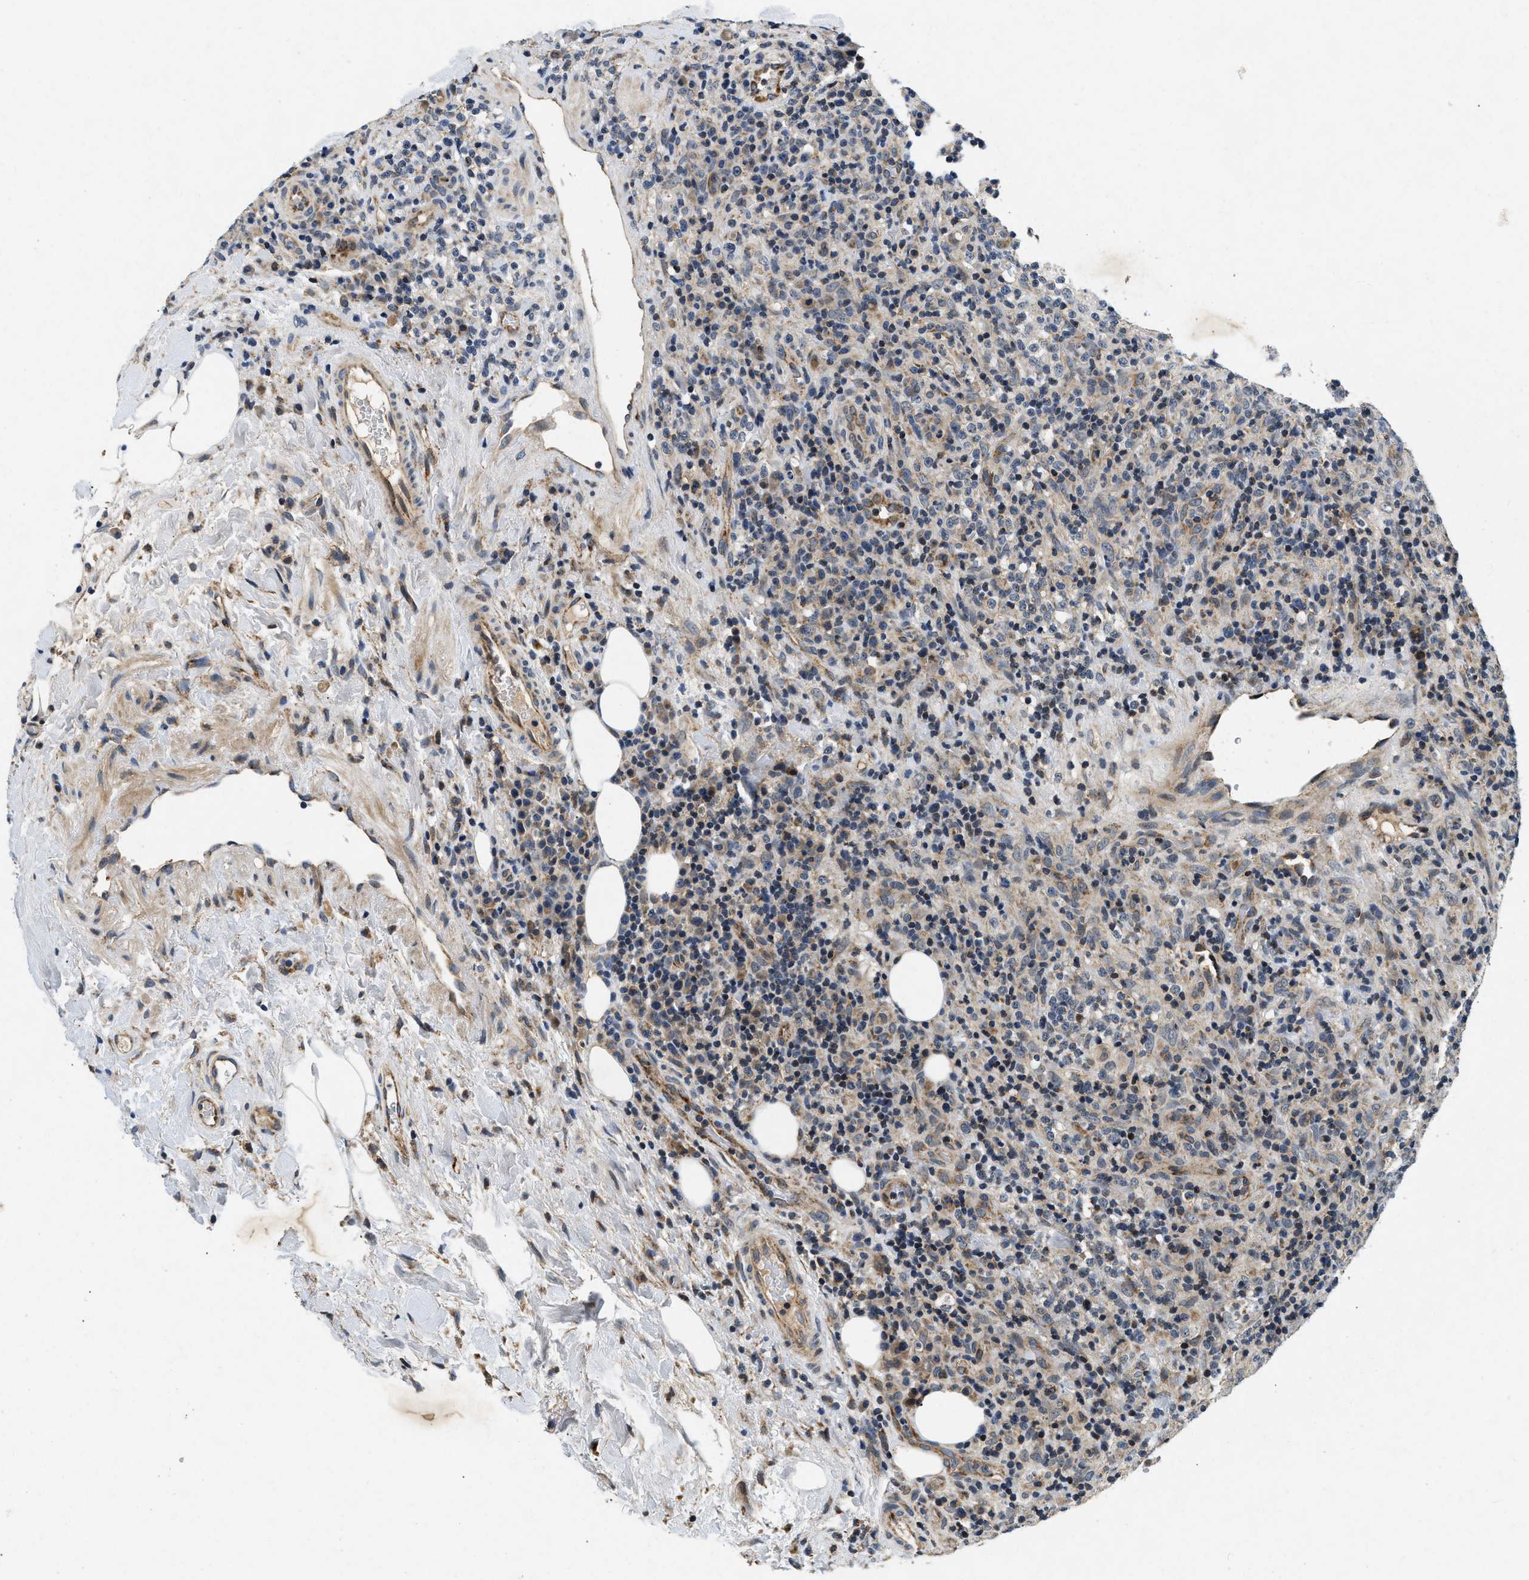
{"staining": {"intensity": "weak", "quantity": "25%-75%", "location": "cytoplasmic/membranous"}, "tissue": "lymphoma", "cell_type": "Tumor cells", "image_type": "cancer", "snomed": [{"axis": "morphology", "description": "Malignant lymphoma, non-Hodgkin's type, High grade"}, {"axis": "topography", "description": "Lymph node"}], "caption": "Immunohistochemical staining of human lymphoma displays weak cytoplasmic/membranous protein positivity in about 25%-75% of tumor cells. The protein of interest is shown in brown color, while the nuclei are stained blue.", "gene": "PDP1", "patient": {"sex": "female", "age": 76}}